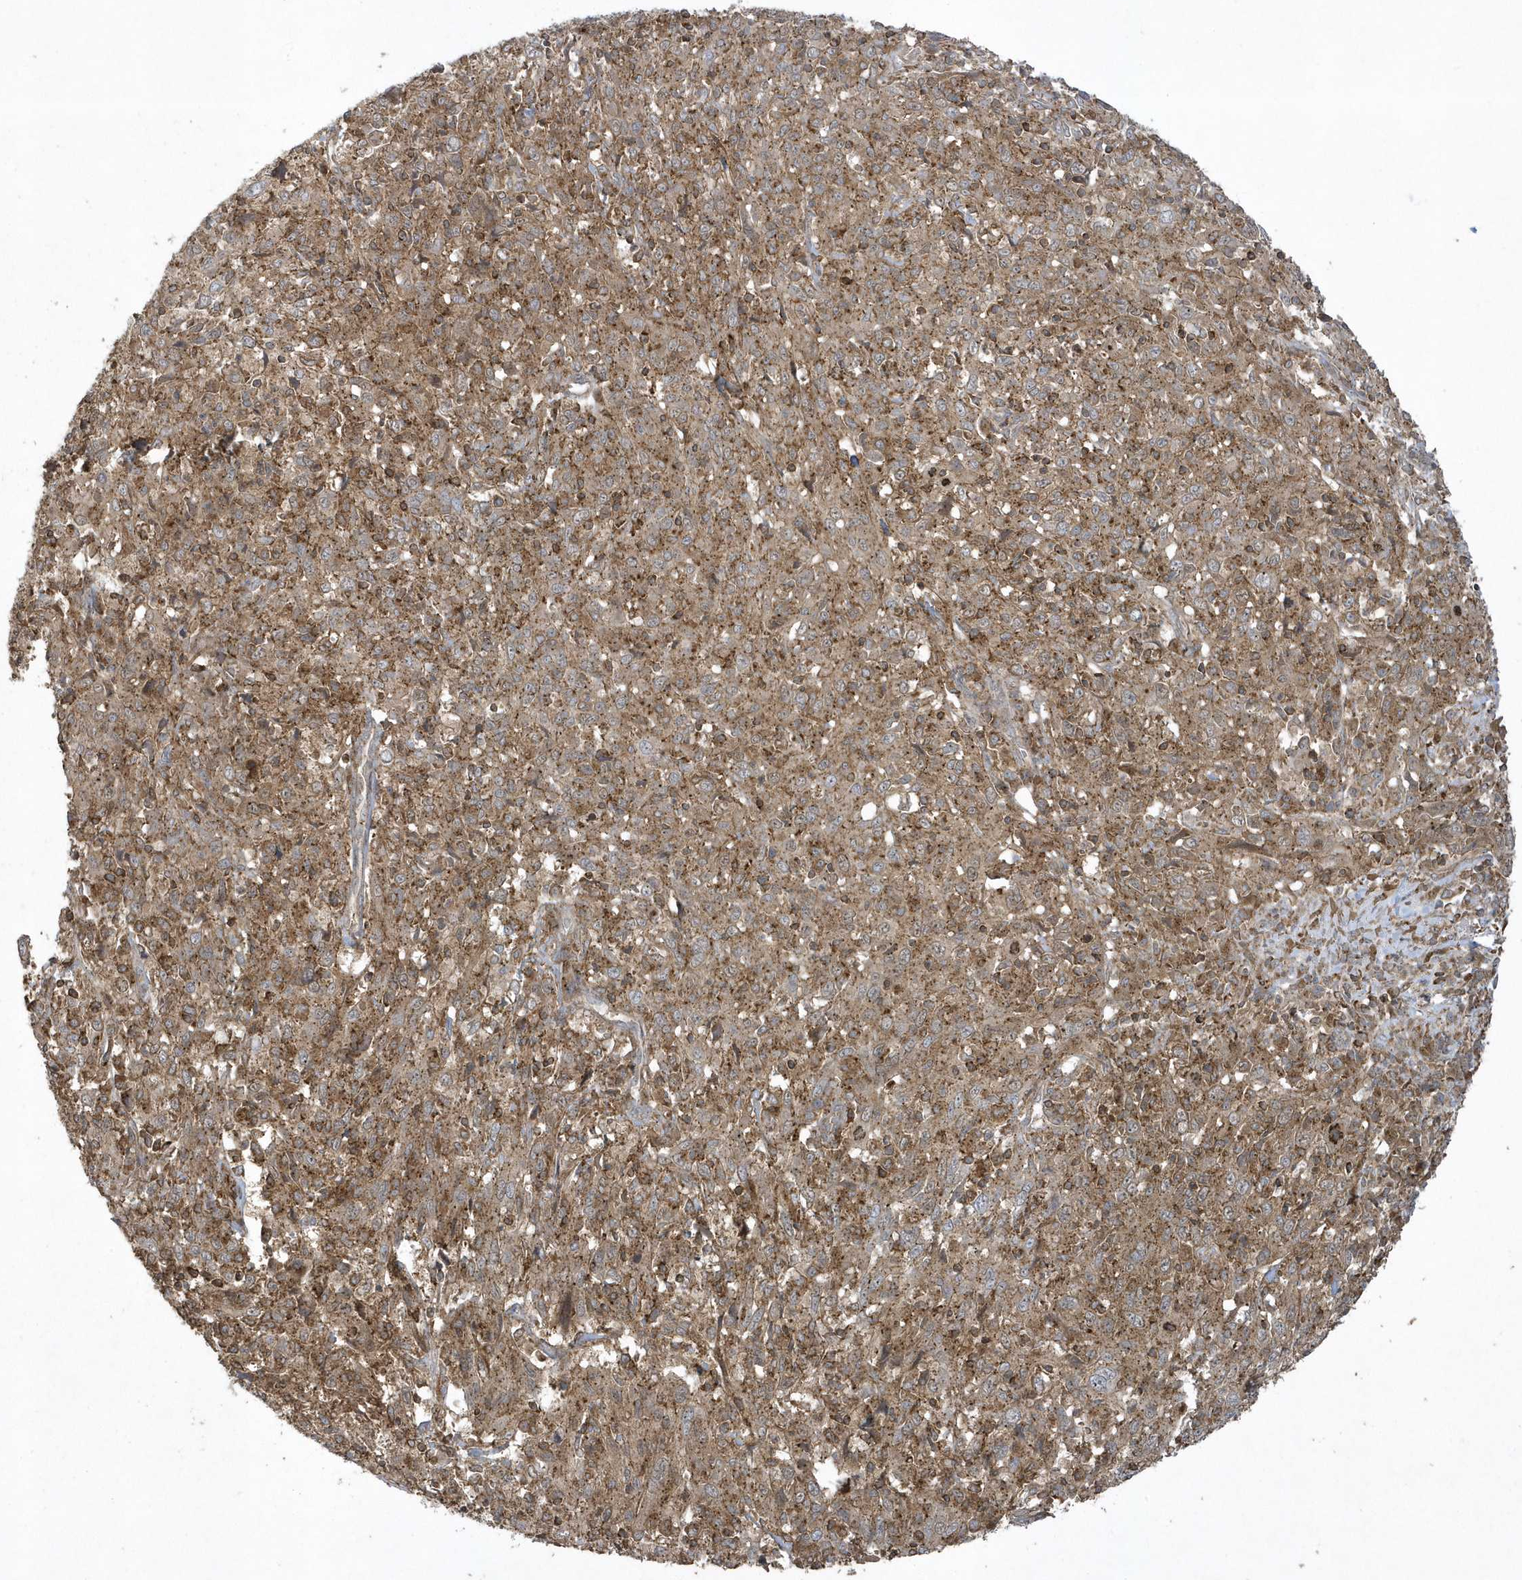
{"staining": {"intensity": "moderate", "quantity": ">75%", "location": "cytoplasmic/membranous"}, "tissue": "cervical cancer", "cell_type": "Tumor cells", "image_type": "cancer", "snomed": [{"axis": "morphology", "description": "Squamous cell carcinoma, NOS"}, {"axis": "topography", "description": "Cervix"}], "caption": "Tumor cells demonstrate medium levels of moderate cytoplasmic/membranous positivity in approximately >75% of cells in human cervical squamous cell carcinoma.", "gene": "STAMBP", "patient": {"sex": "female", "age": 46}}